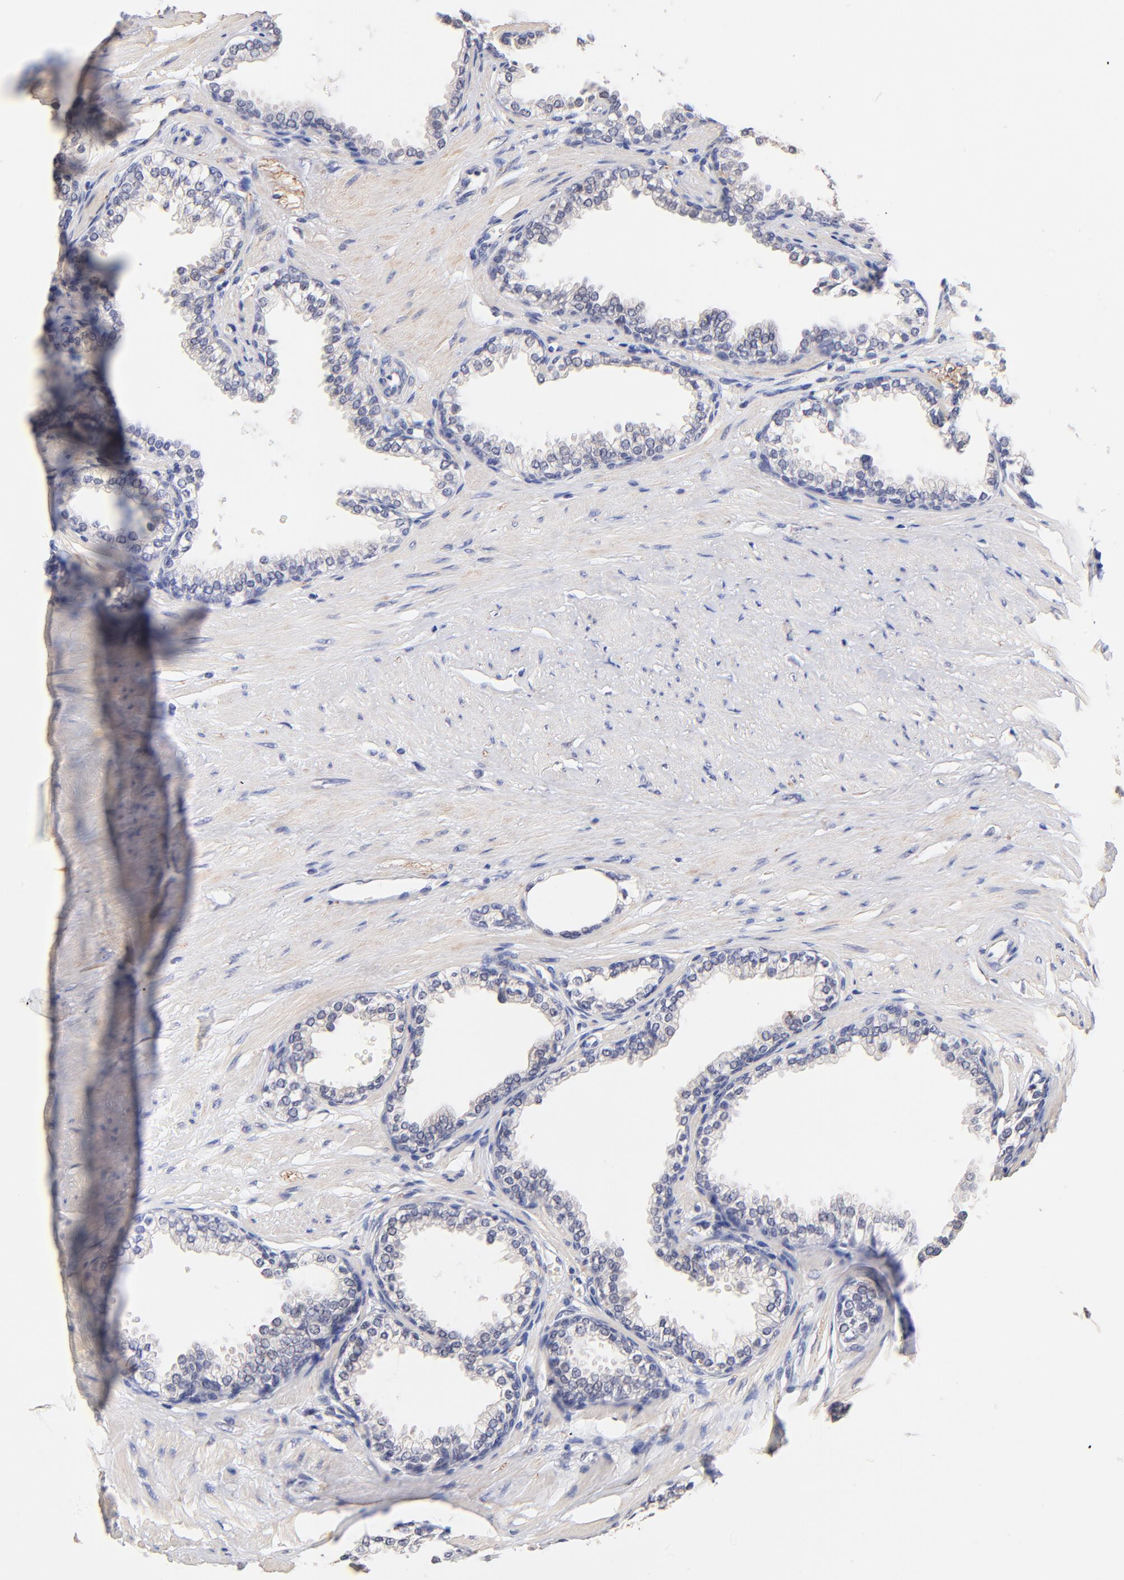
{"staining": {"intensity": "negative", "quantity": "none", "location": "none"}, "tissue": "prostate", "cell_type": "Glandular cells", "image_type": "normal", "snomed": [{"axis": "morphology", "description": "Normal tissue, NOS"}, {"axis": "topography", "description": "Prostate"}], "caption": "High magnification brightfield microscopy of benign prostate stained with DAB (3,3'-diaminobenzidine) (brown) and counterstained with hematoxylin (blue): glandular cells show no significant expression.", "gene": "RIBC2", "patient": {"sex": "male", "age": 64}}